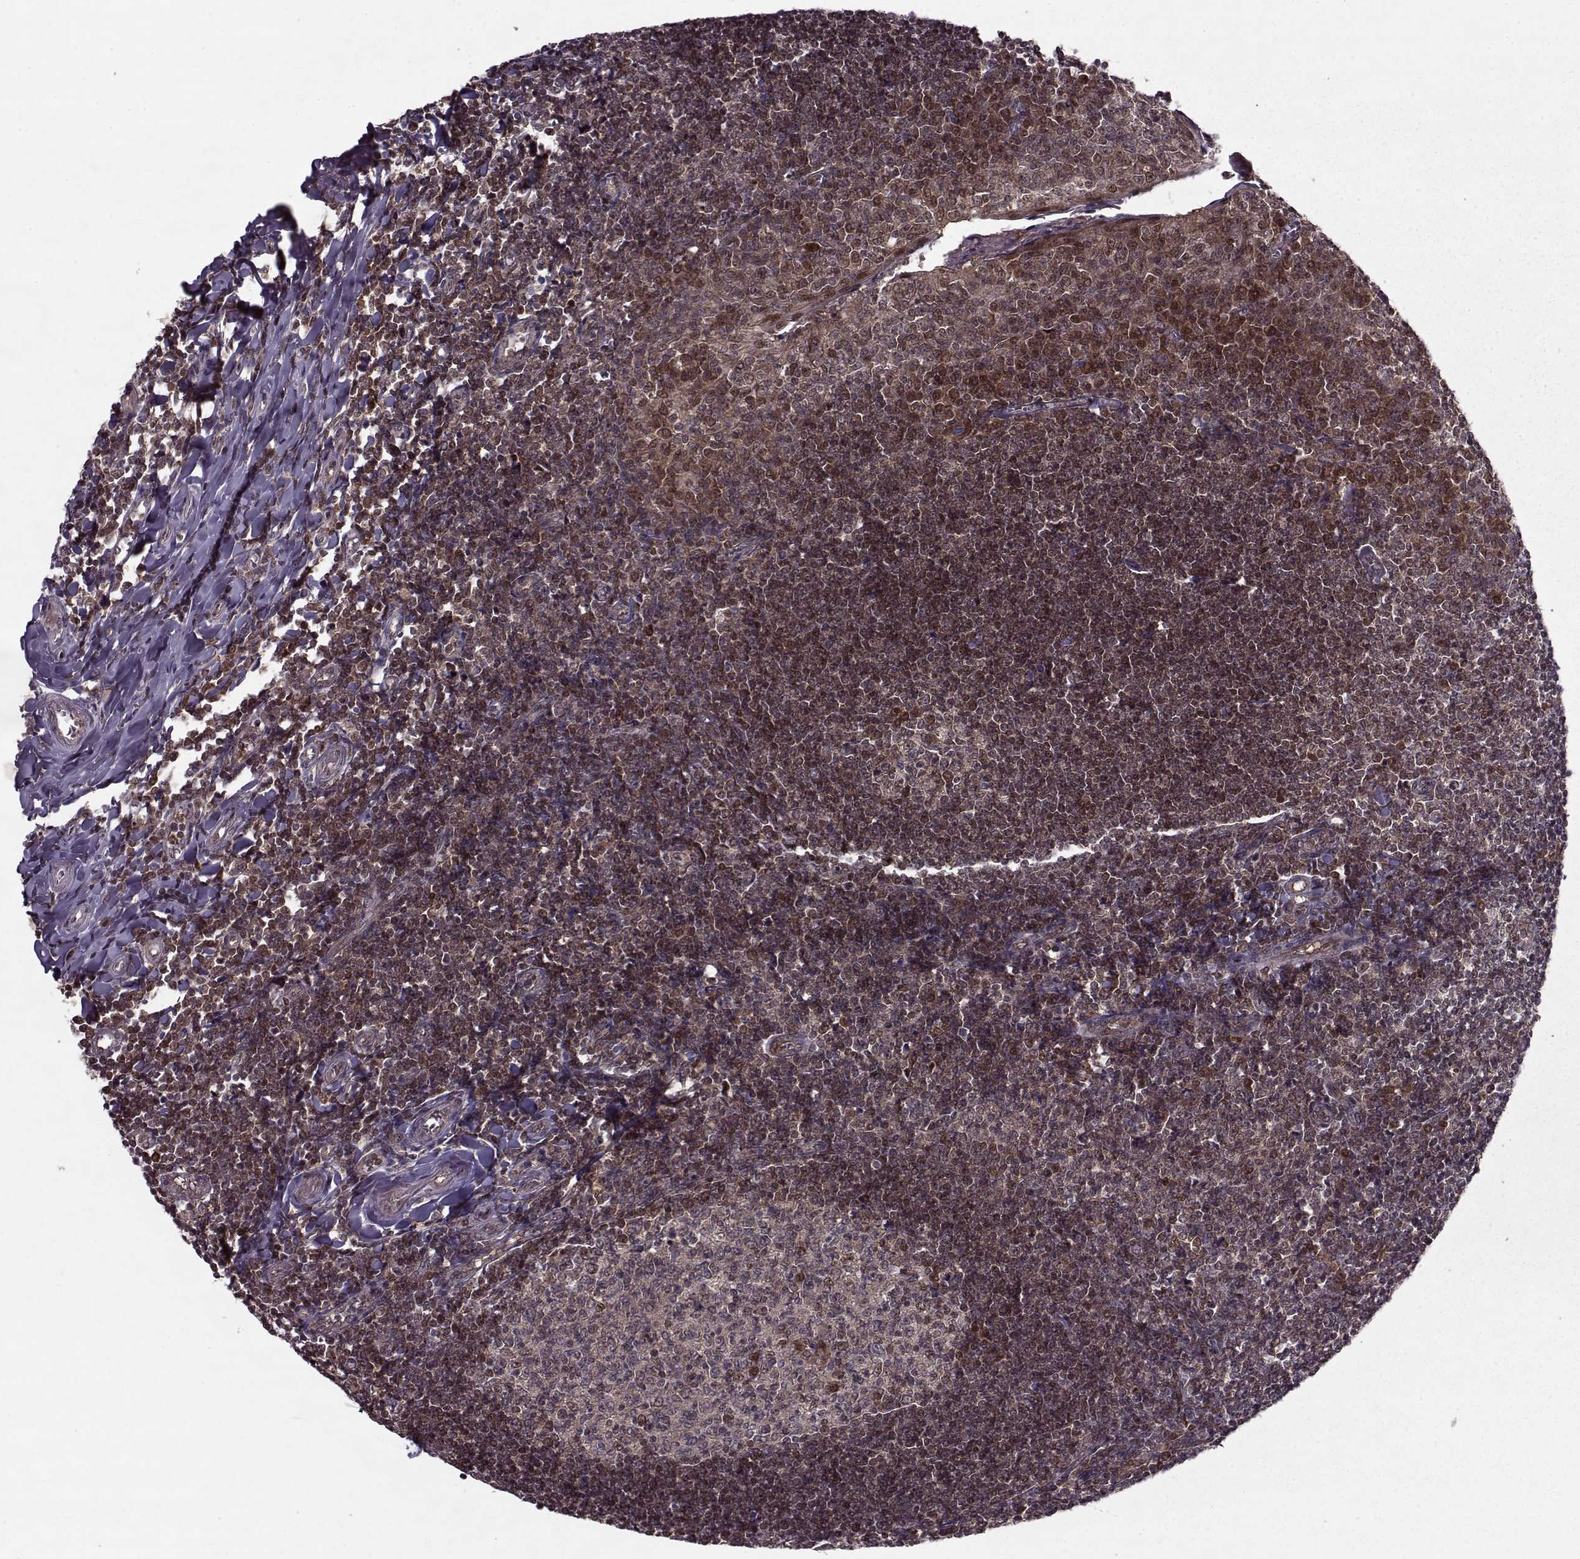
{"staining": {"intensity": "moderate", "quantity": "<25%", "location": "nuclear"}, "tissue": "tonsil", "cell_type": "Germinal center cells", "image_type": "normal", "snomed": [{"axis": "morphology", "description": "Normal tissue, NOS"}, {"axis": "topography", "description": "Tonsil"}], "caption": "Moderate nuclear expression is identified in about <25% of germinal center cells in normal tonsil.", "gene": "PSMA7", "patient": {"sex": "female", "age": 12}}